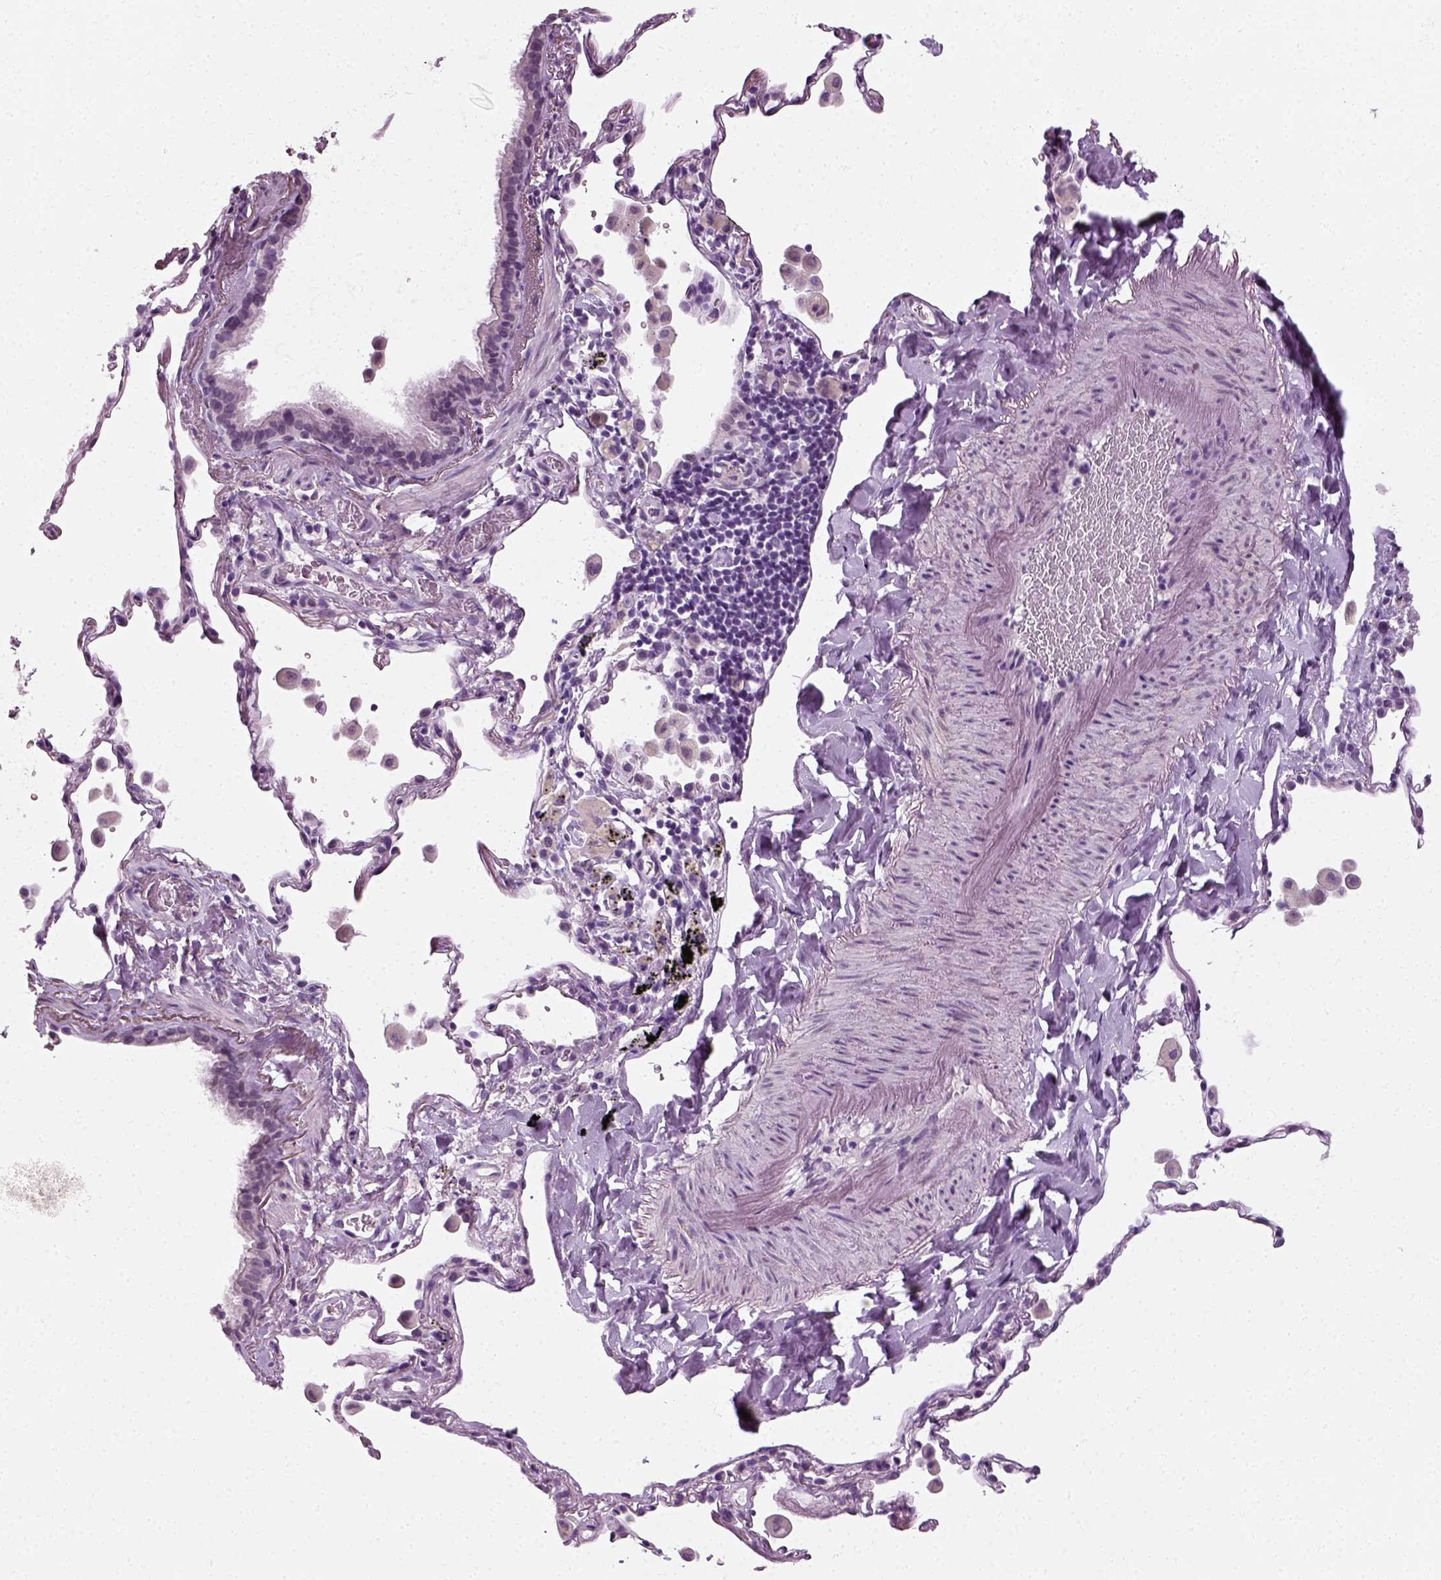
{"staining": {"intensity": "negative", "quantity": "none", "location": "none"}, "tissue": "bronchus", "cell_type": "Respiratory epithelial cells", "image_type": "normal", "snomed": [{"axis": "morphology", "description": "Normal tissue, NOS"}, {"axis": "topography", "description": "Bronchus"}, {"axis": "topography", "description": "Lung"}], "caption": "Respiratory epithelial cells are negative for protein expression in benign human bronchus. The staining was performed using DAB (3,3'-diaminobenzidine) to visualize the protein expression in brown, while the nuclei were stained in blue with hematoxylin (Magnification: 20x).", "gene": "SPATA31E1", "patient": {"sex": "male", "age": 54}}